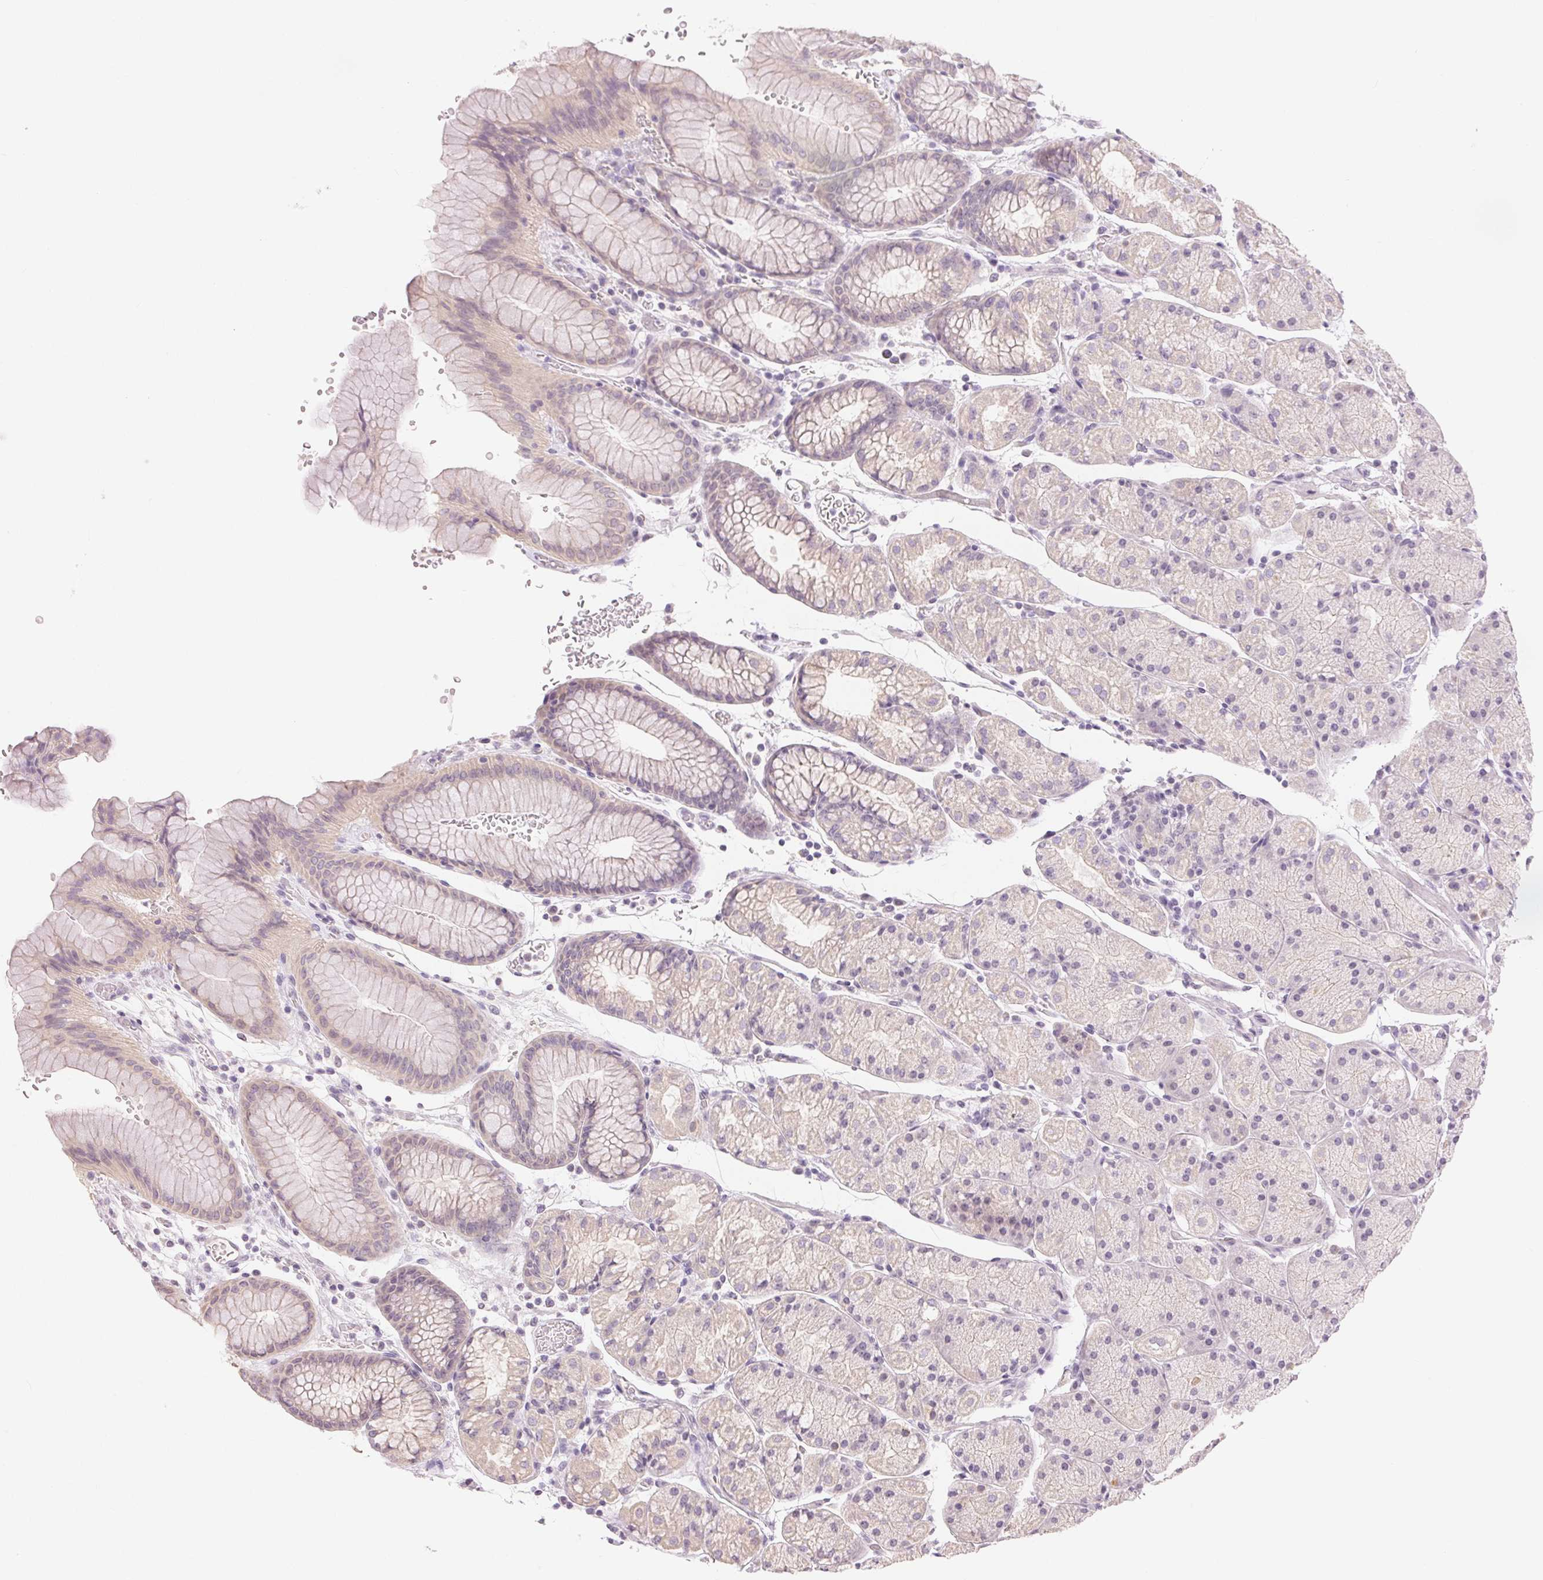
{"staining": {"intensity": "negative", "quantity": "none", "location": "none"}, "tissue": "stomach", "cell_type": "Glandular cells", "image_type": "normal", "snomed": [{"axis": "morphology", "description": "Normal tissue, NOS"}, {"axis": "topography", "description": "Stomach, upper"}, {"axis": "topography", "description": "Stomach"}], "caption": "Glandular cells show no significant expression in benign stomach. (DAB (3,3'-diaminobenzidine) immunohistochemistry (IHC) with hematoxylin counter stain).", "gene": "SFTPD", "patient": {"sex": "male", "age": 76}}